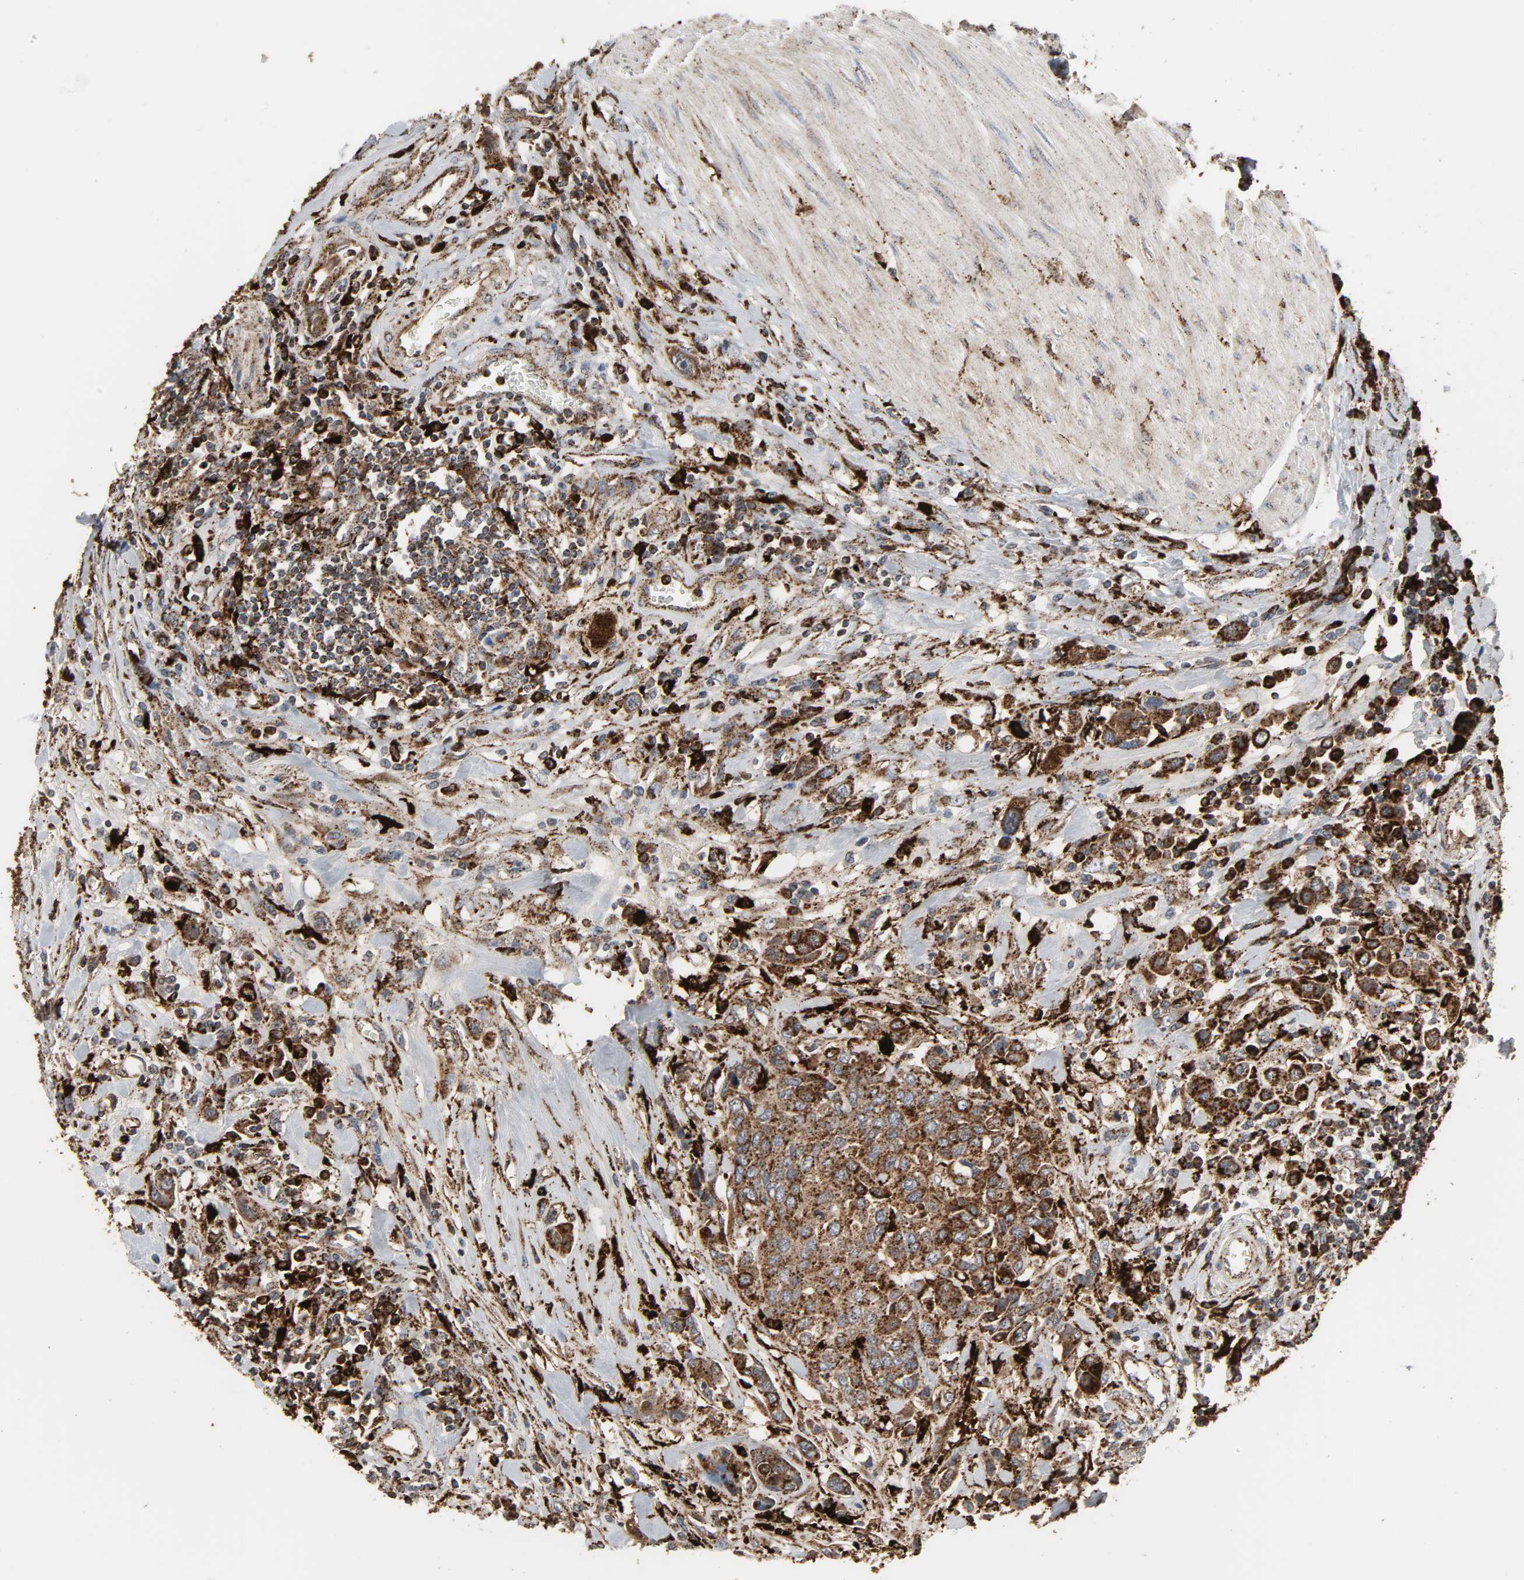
{"staining": {"intensity": "strong", "quantity": ">75%", "location": "cytoplasmic/membranous"}, "tissue": "urothelial cancer", "cell_type": "Tumor cells", "image_type": "cancer", "snomed": [{"axis": "morphology", "description": "Urothelial carcinoma, High grade"}, {"axis": "topography", "description": "Urinary bladder"}], "caption": "High-magnification brightfield microscopy of urothelial carcinoma (high-grade) stained with DAB (3,3'-diaminobenzidine) (brown) and counterstained with hematoxylin (blue). tumor cells exhibit strong cytoplasmic/membranous positivity is identified in approximately>75% of cells. The staining was performed using DAB (3,3'-diaminobenzidine), with brown indicating positive protein expression. Nuclei are stained blue with hematoxylin.", "gene": "PSAP", "patient": {"sex": "male", "age": 50}}